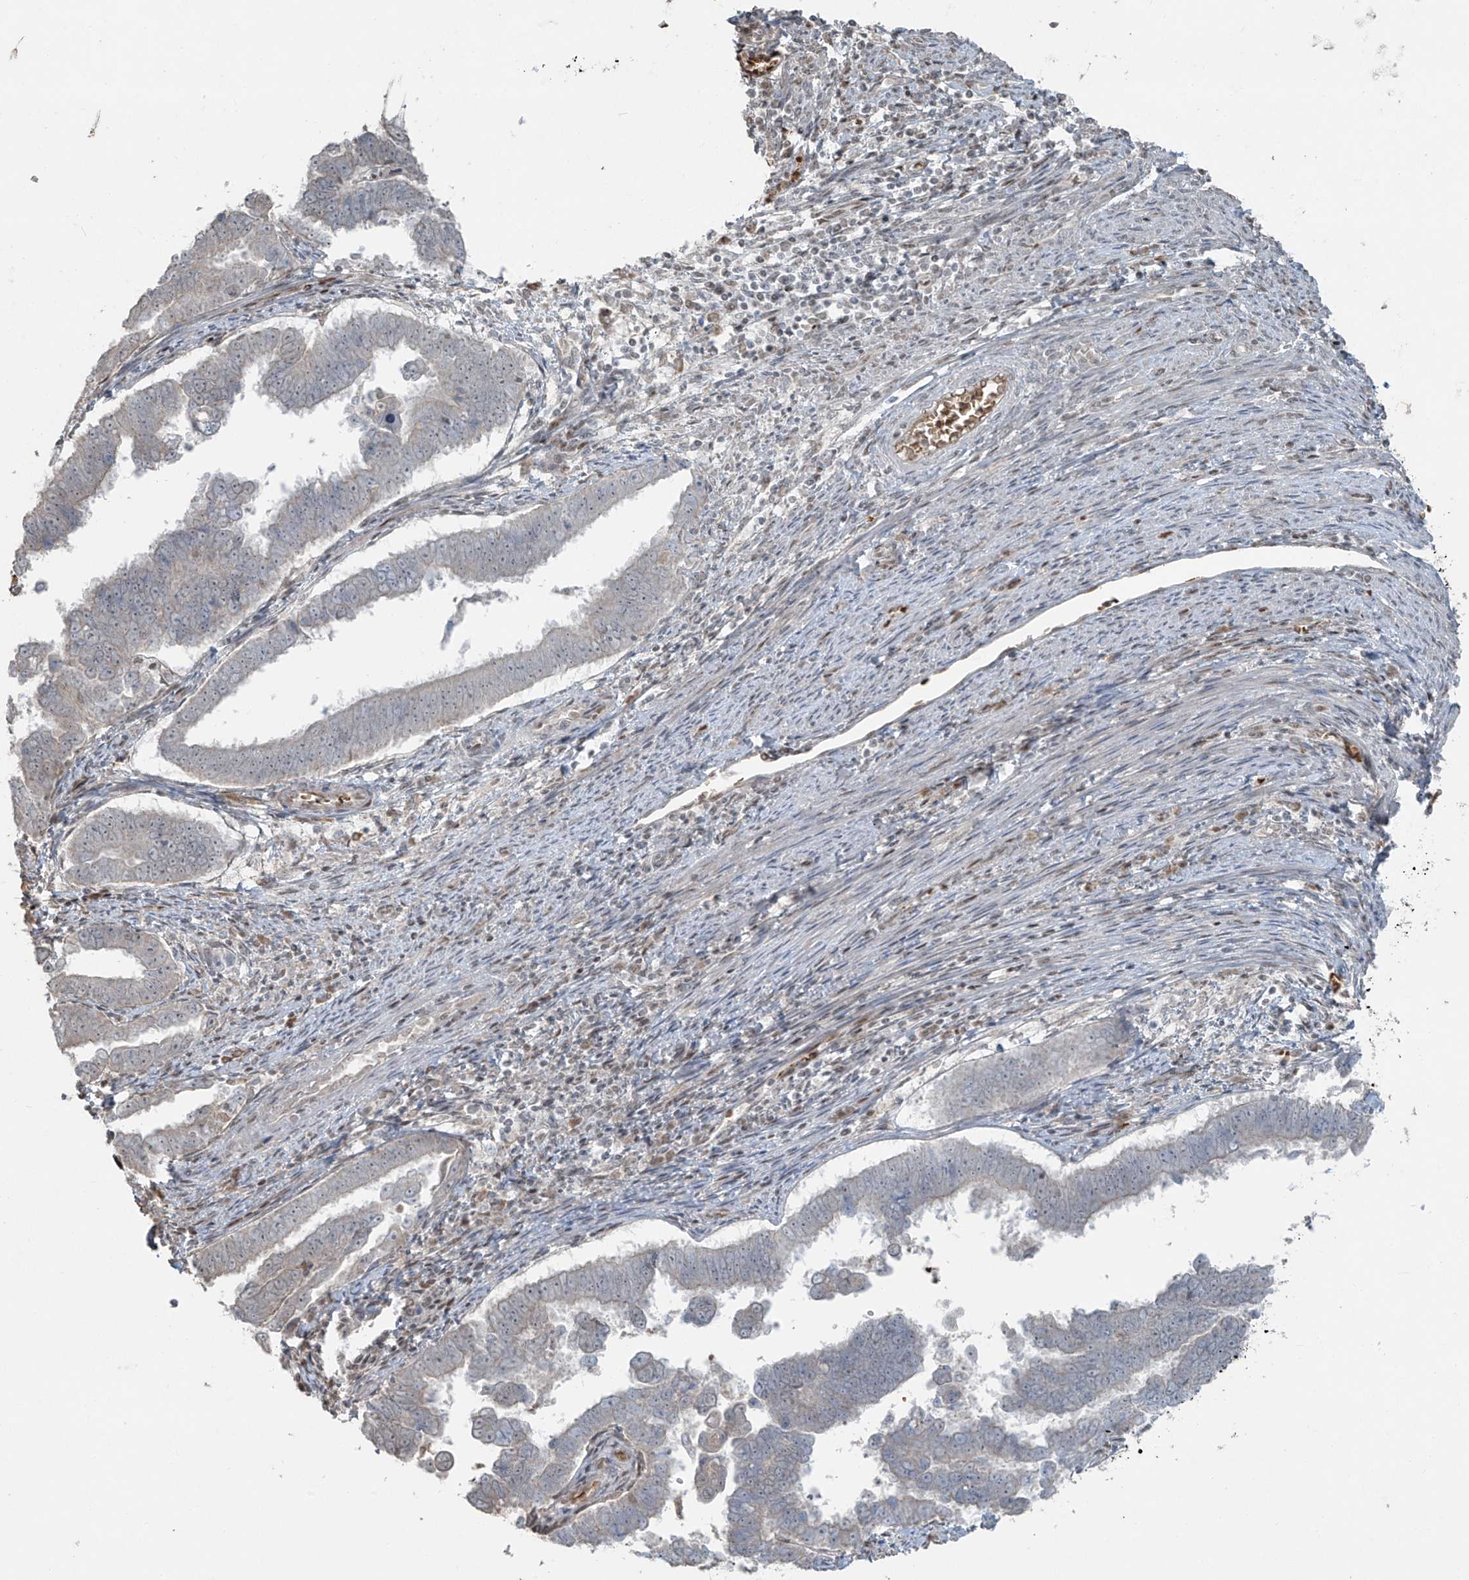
{"staining": {"intensity": "negative", "quantity": "none", "location": "none"}, "tissue": "endometrial cancer", "cell_type": "Tumor cells", "image_type": "cancer", "snomed": [{"axis": "morphology", "description": "Adenocarcinoma, NOS"}, {"axis": "topography", "description": "Endometrium"}], "caption": "This is a histopathology image of immunohistochemistry staining of endometrial cancer, which shows no staining in tumor cells. The staining is performed using DAB brown chromogen with nuclei counter-stained in using hematoxylin.", "gene": "TTC22", "patient": {"sex": "female", "age": 75}}